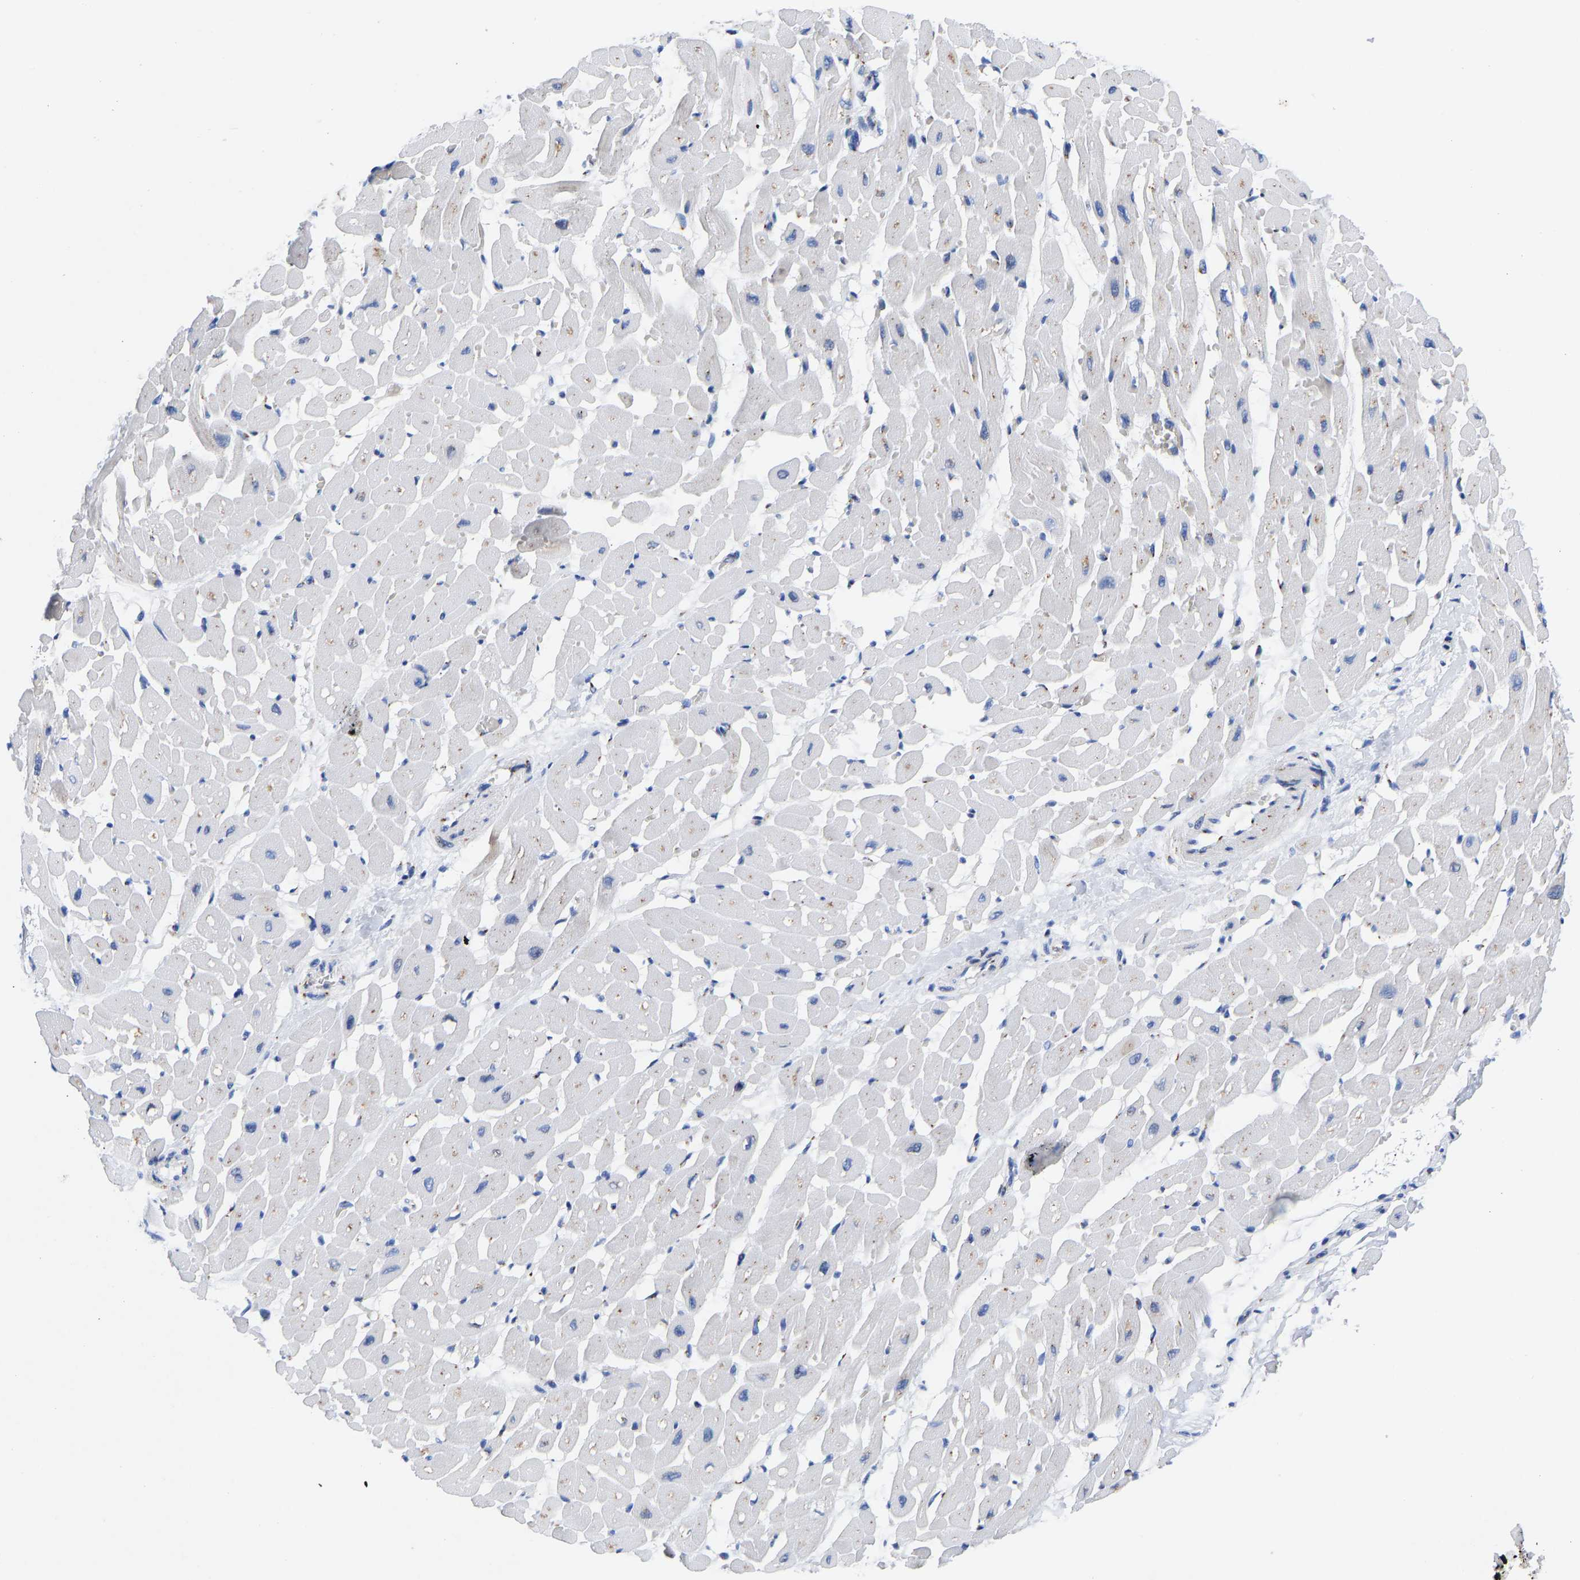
{"staining": {"intensity": "moderate", "quantity": "25%-75%", "location": "cytoplasmic/membranous"}, "tissue": "heart muscle", "cell_type": "Cardiomyocytes", "image_type": "normal", "snomed": [{"axis": "morphology", "description": "Normal tissue, NOS"}, {"axis": "topography", "description": "Heart"}], "caption": "Brown immunohistochemical staining in normal human heart muscle demonstrates moderate cytoplasmic/membranous staining in approximately 25%-75% of cardiomyocytes.", "gene": "TMEM87A", "patient": {"sex": "male", "age": 45}}